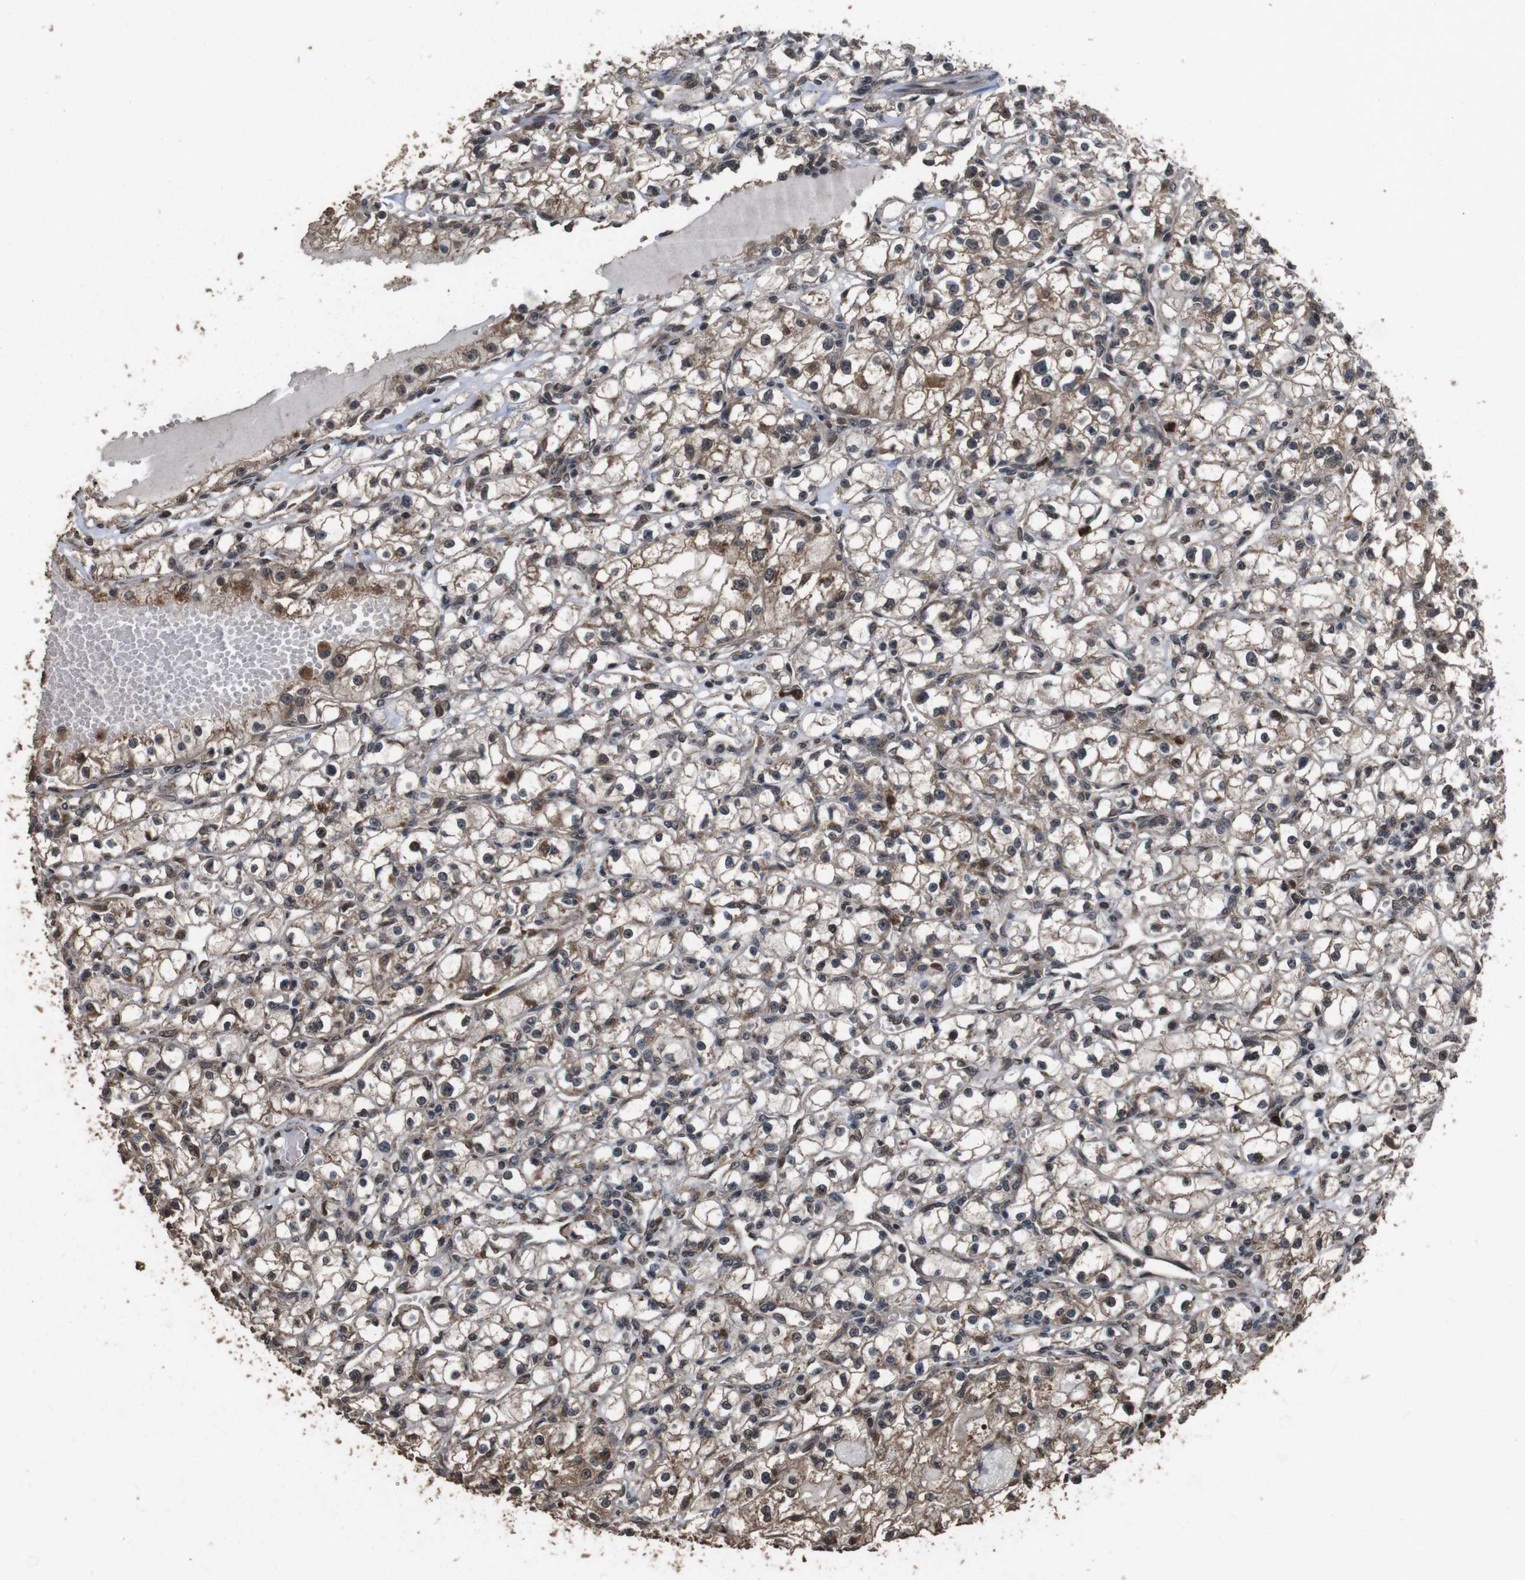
{"staining": {"intensity": "moderate", "quantity": "25%-75%", "location": "cytoplasmic/membranous"}, "tissue": "renal cancer", "cell_type": "Tumor cells", "image_type": "cancer", "snomed": [{"axis": "morphology", "description": "Adenocarcinoma, NOS"}, {"axis": "topography", "description": "Kidney"}], "caption": "Immunohistochemical staining of human renal cancer (adenocarcinoma) demonstrates medium levels of moderate cytoplasmic/membranous expression in about 25%-75% of tumor cells.", "gene": "RRAS2", "patient": {"sex": "male", "age": 56}}